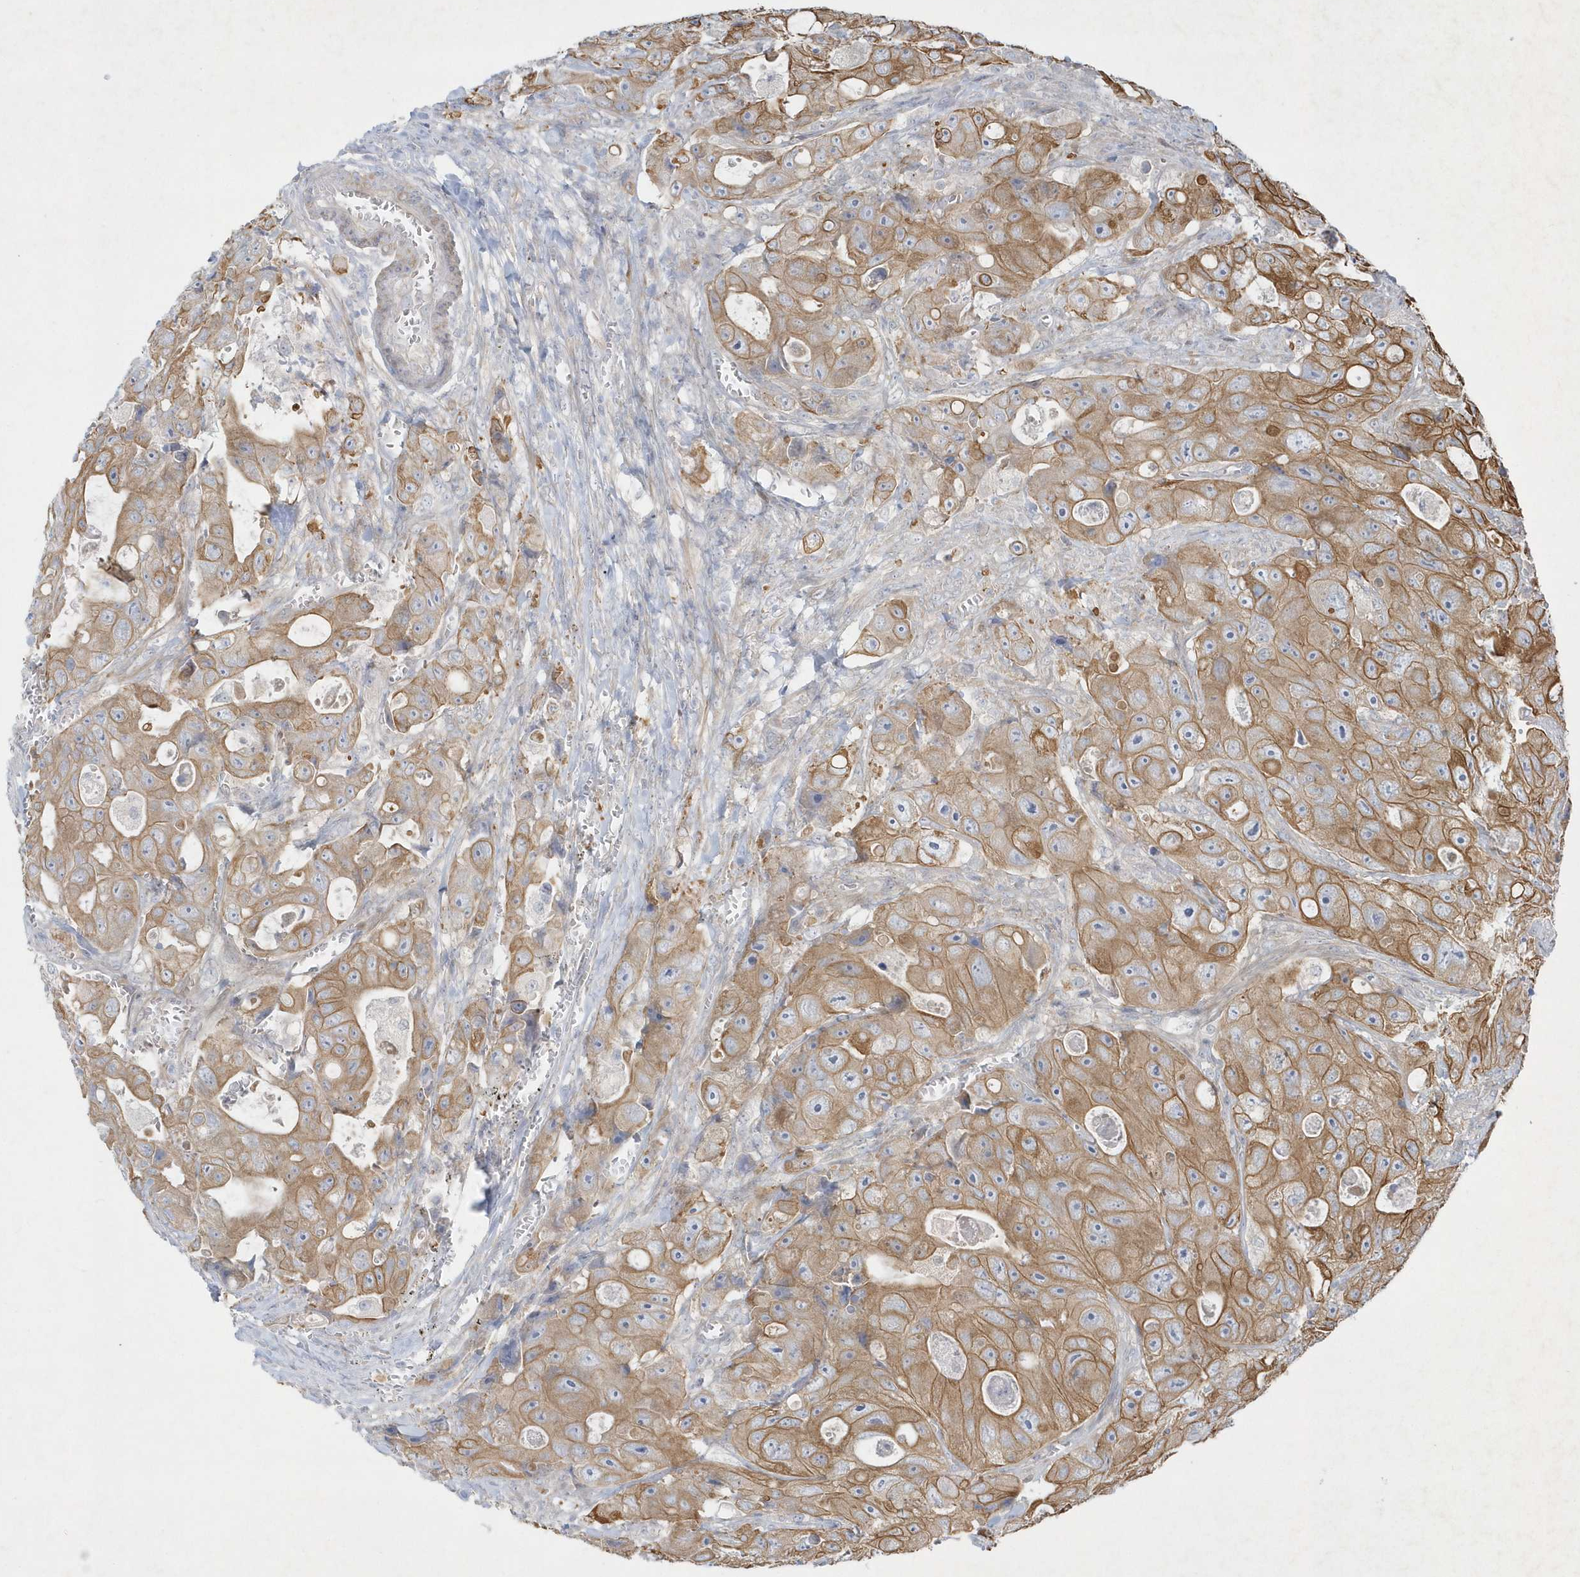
{"staining": {"intensity": "moderate", "quantity": ">75%", "location": "cytoplasmic/membranous"}, "tissue": "colorectal cancer", "cell_type": "Tumor cells", "image_type": "cancer", "snomed": [{"axis": "morphology", "description": "Adenocarcinoma, NOS"}, {"axis": "topography", "description": "Colon"}], "caption": "A brown stain highlights moderate cytoplasmic/membranous positivity of a protein in human colorectal adenocarcinoma tumor cells. (DAB (3,3'-diaminobenzidine) = brown stain, brightfield microscopy at high magnification).", "gene": "LARS1", "patient": {"sex": "female", "age": 46}}